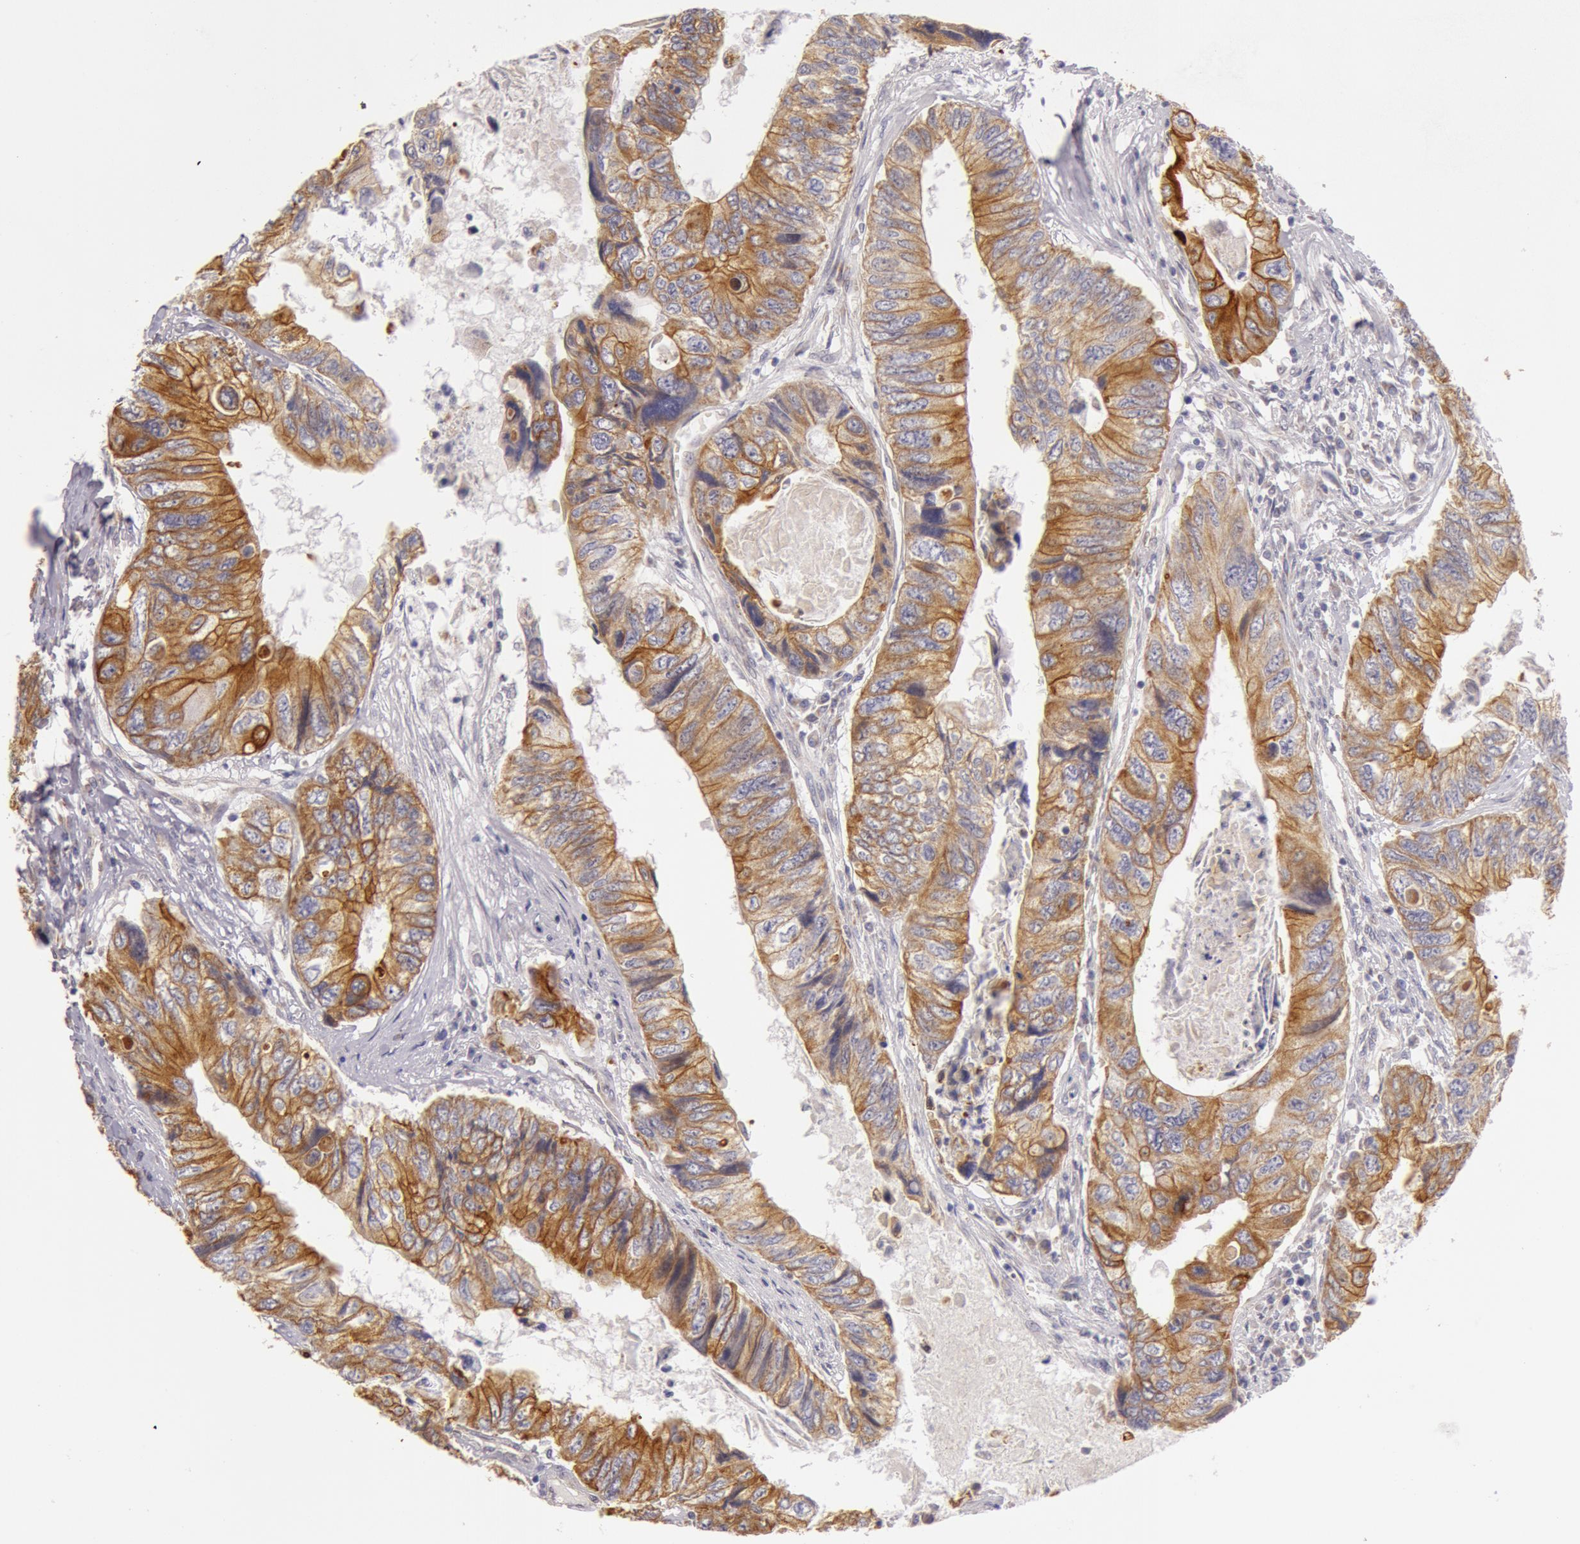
{"staining": {"intensity": "moderate", "quantity": ">75%", "location": "cytoplasmic/membranous"}, "tissue": "colorectal cancer", "cell_type": "Tumor cells", "image_type": "cancer", "snomed": [{"axis": "morphology", "description": "Adenocarcinoma, NOS"}, {"axis": "topography", "description": "Rectum"}], "caption": "Immunohistochemical staining of human colorectal cancer (adenocarcinoma) reveals medium levels of moderate cytoplasmic/membranous positivity in approximately >75% of tumor cells.", "gene": "KRT18", "patient": {"sex": "female", "age": 82}}